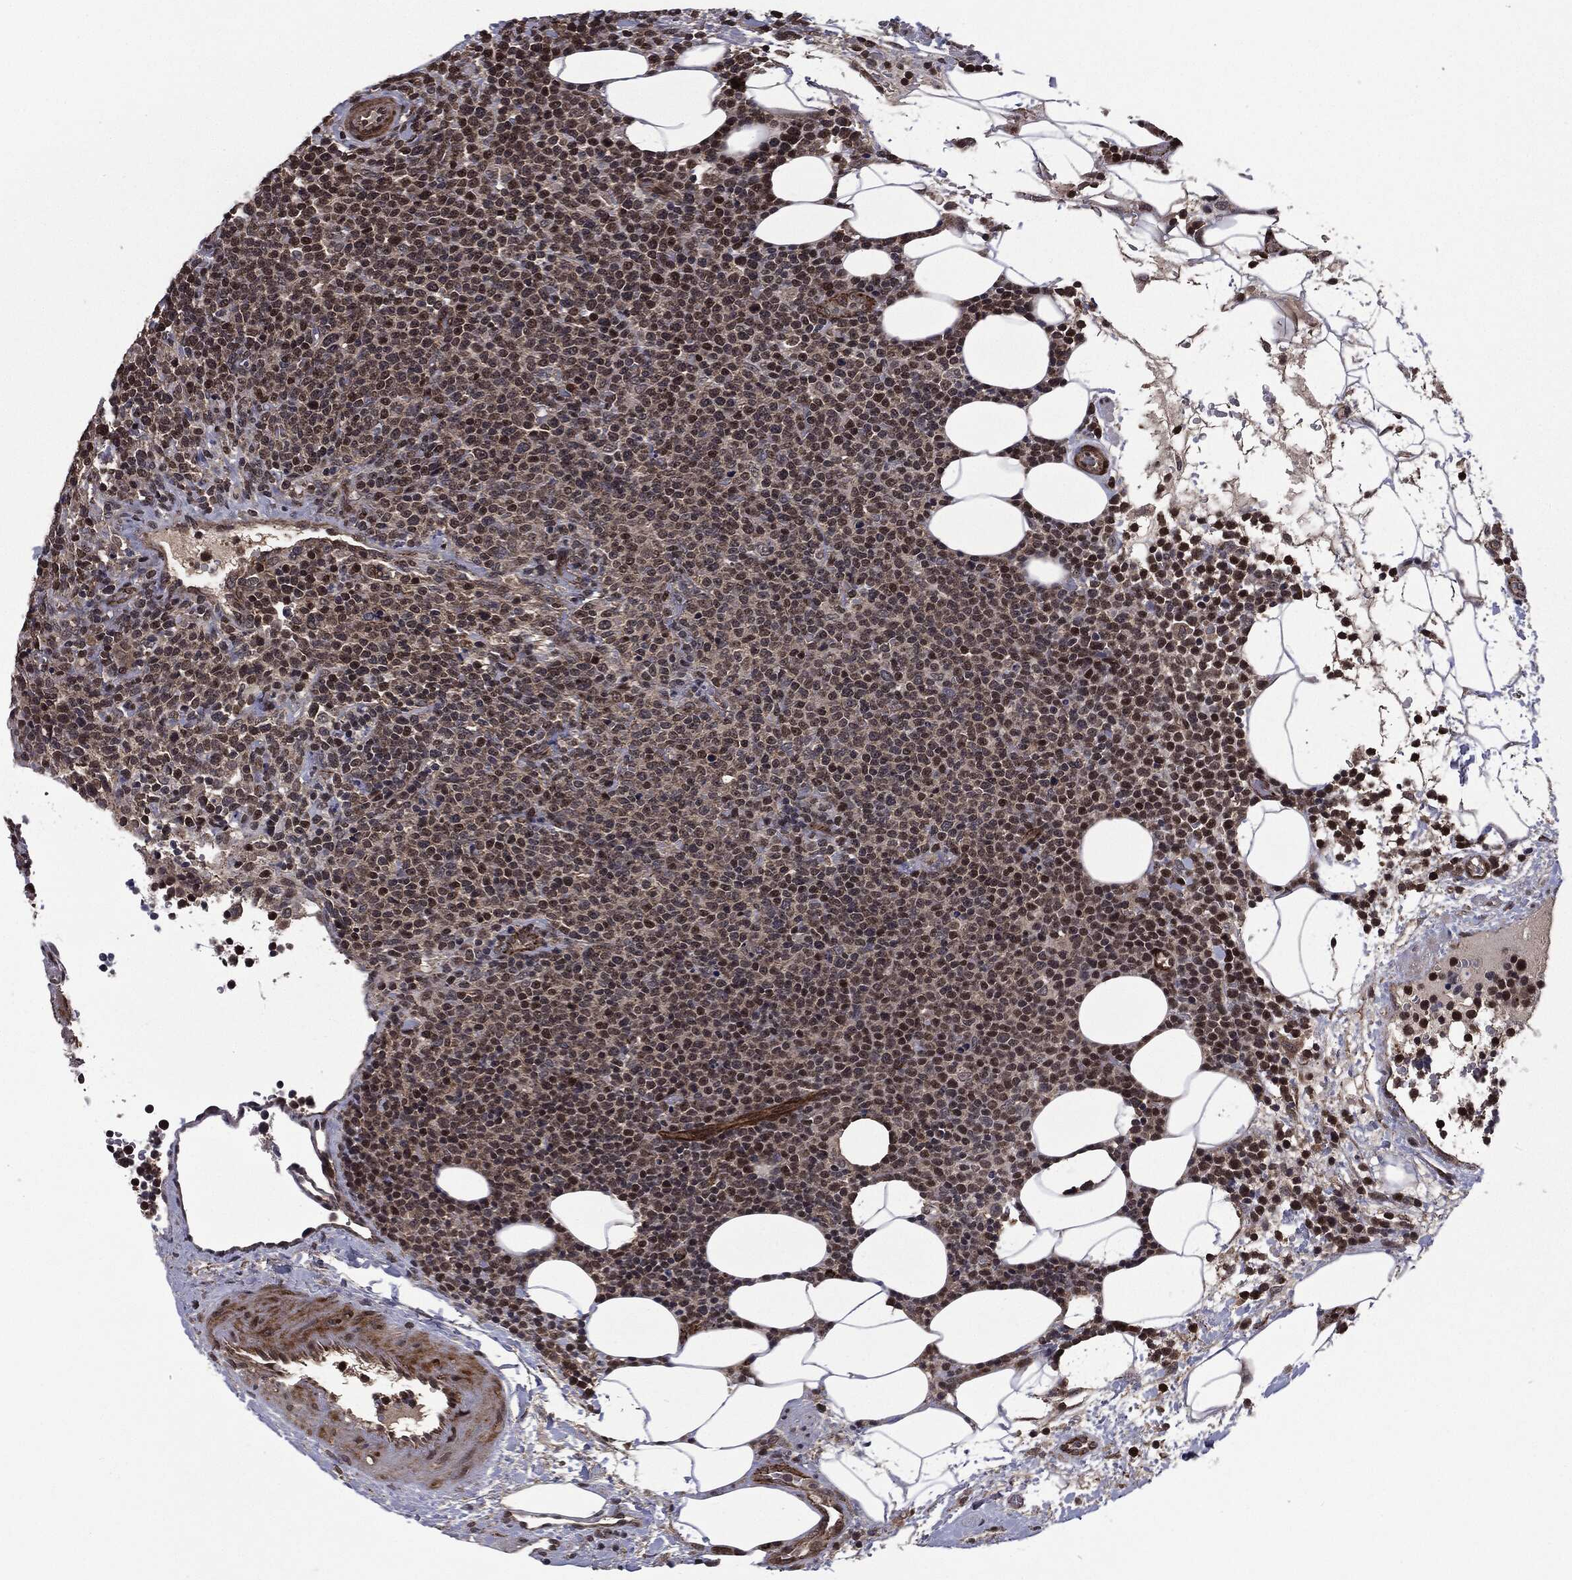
{"staining": {"intensity": "negative", "quantity": "none", "location": "none"}, "tissue": "lymphoma", "cell_type": "Tumor cells", "image_type": "cancer", "snomed": [{"axis": "morphology", "description": "Malignant lymphoma, non-Hodgkin's type, High grade"}, {"axis": "topography", "description": "Lymph node"}], "caption": "Photomicrograph shows no significant protein positivity in tumor cells of high-grade malignant lymphoma, non-Hodgkin's type.", "gene": "PTPA", "patient": {"sex": "male", "age": 61}}